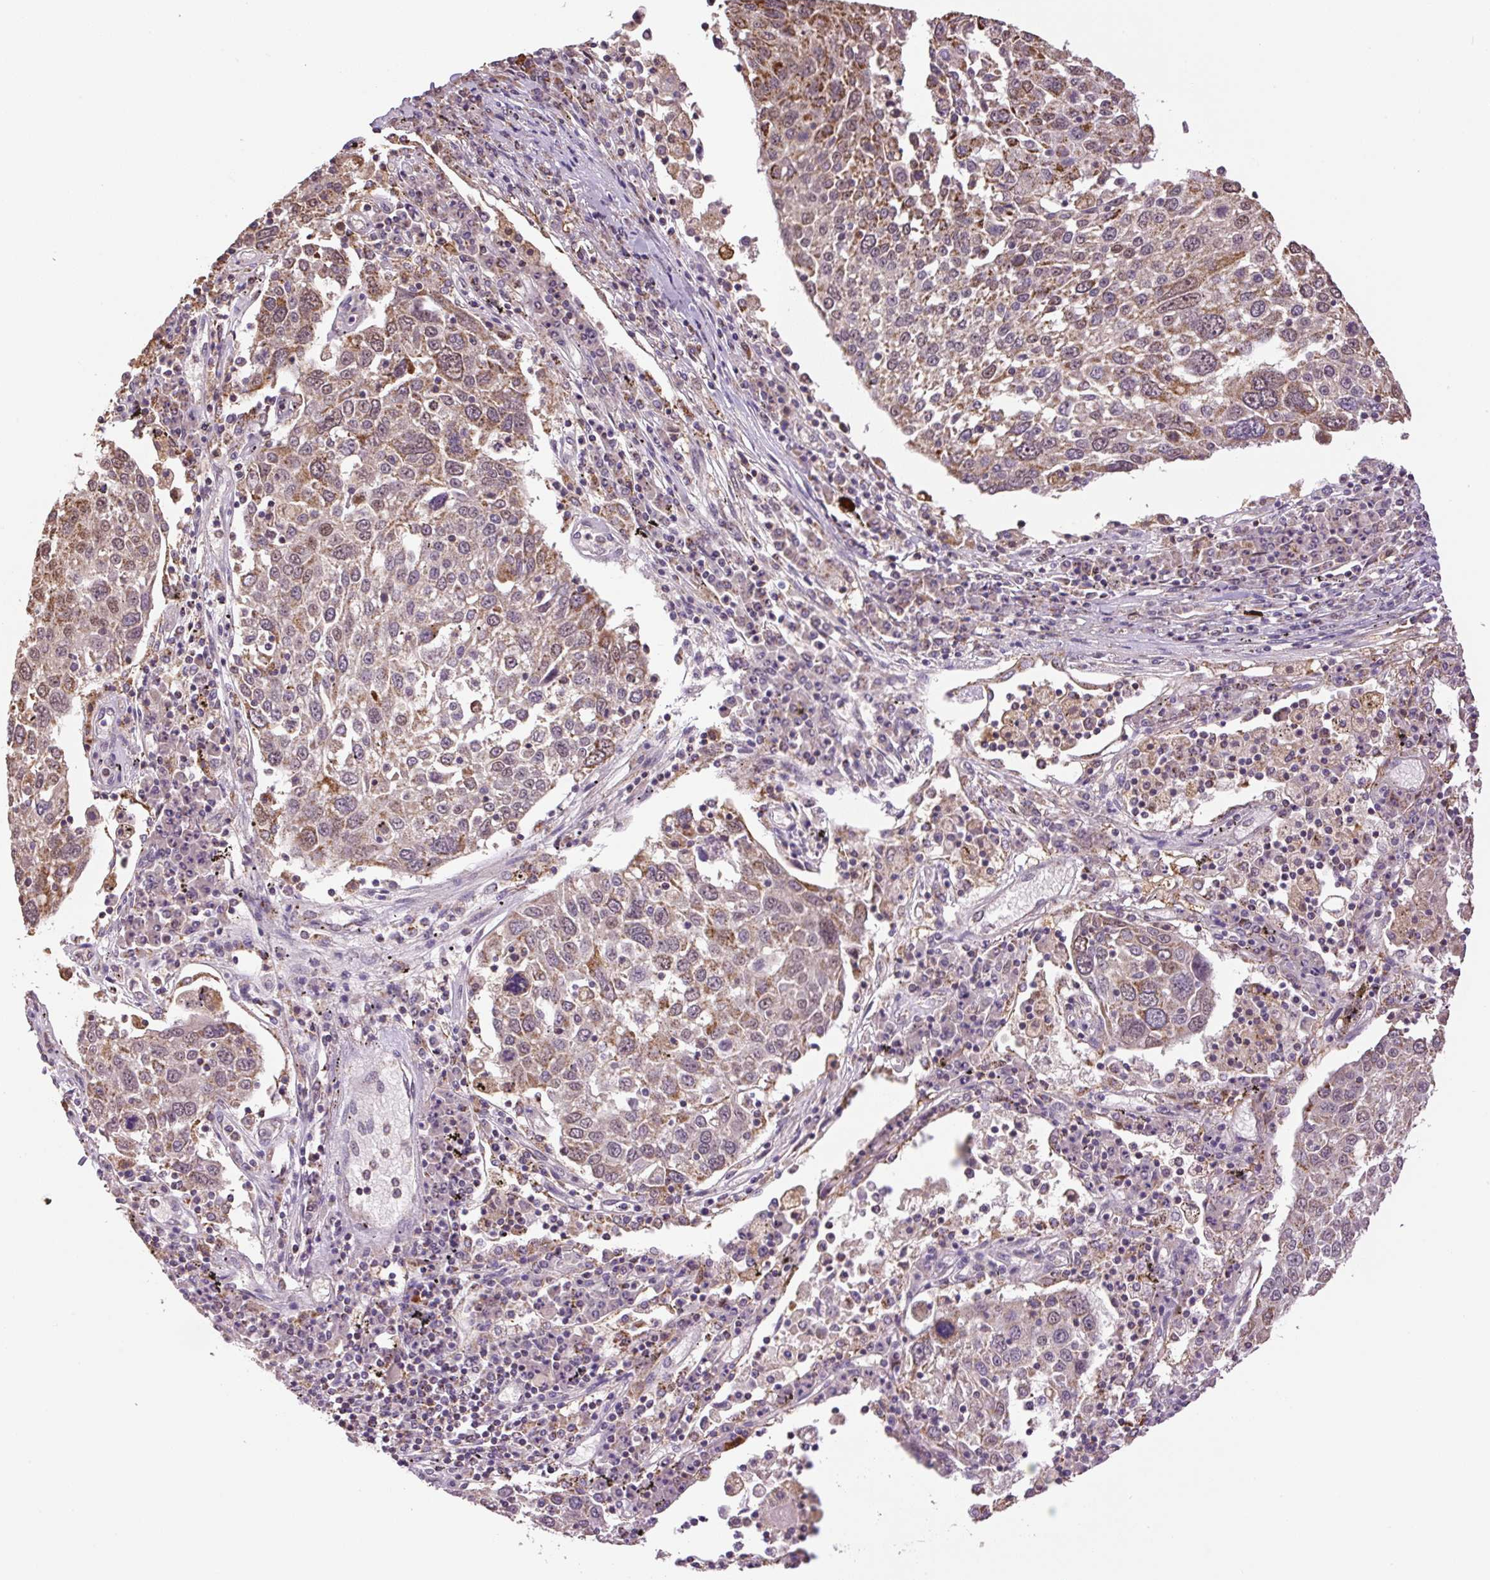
{"staining": {"intensity": "moderate", "quantity": "25%-75%", "location": "cytoplasmic/membranous,nuclear"}, "tissue": "lung cancer", "cell_type": "Tumor cells", "image_type": "cancer", "snomed": [{"axis": "morphology", "description": "Squamous cell carcinoma, NOS"}, {"axis": "topography", "description": "Lung"}], "caption": "An image of human lung cancer (squamous cell carcinoma) stained for a protein reveals moderate cytoplasmic/membranous and nuclear brown staining in tumor cells.", "gene": "SGF29", "patient": {"sex": "male", "age": 65}}